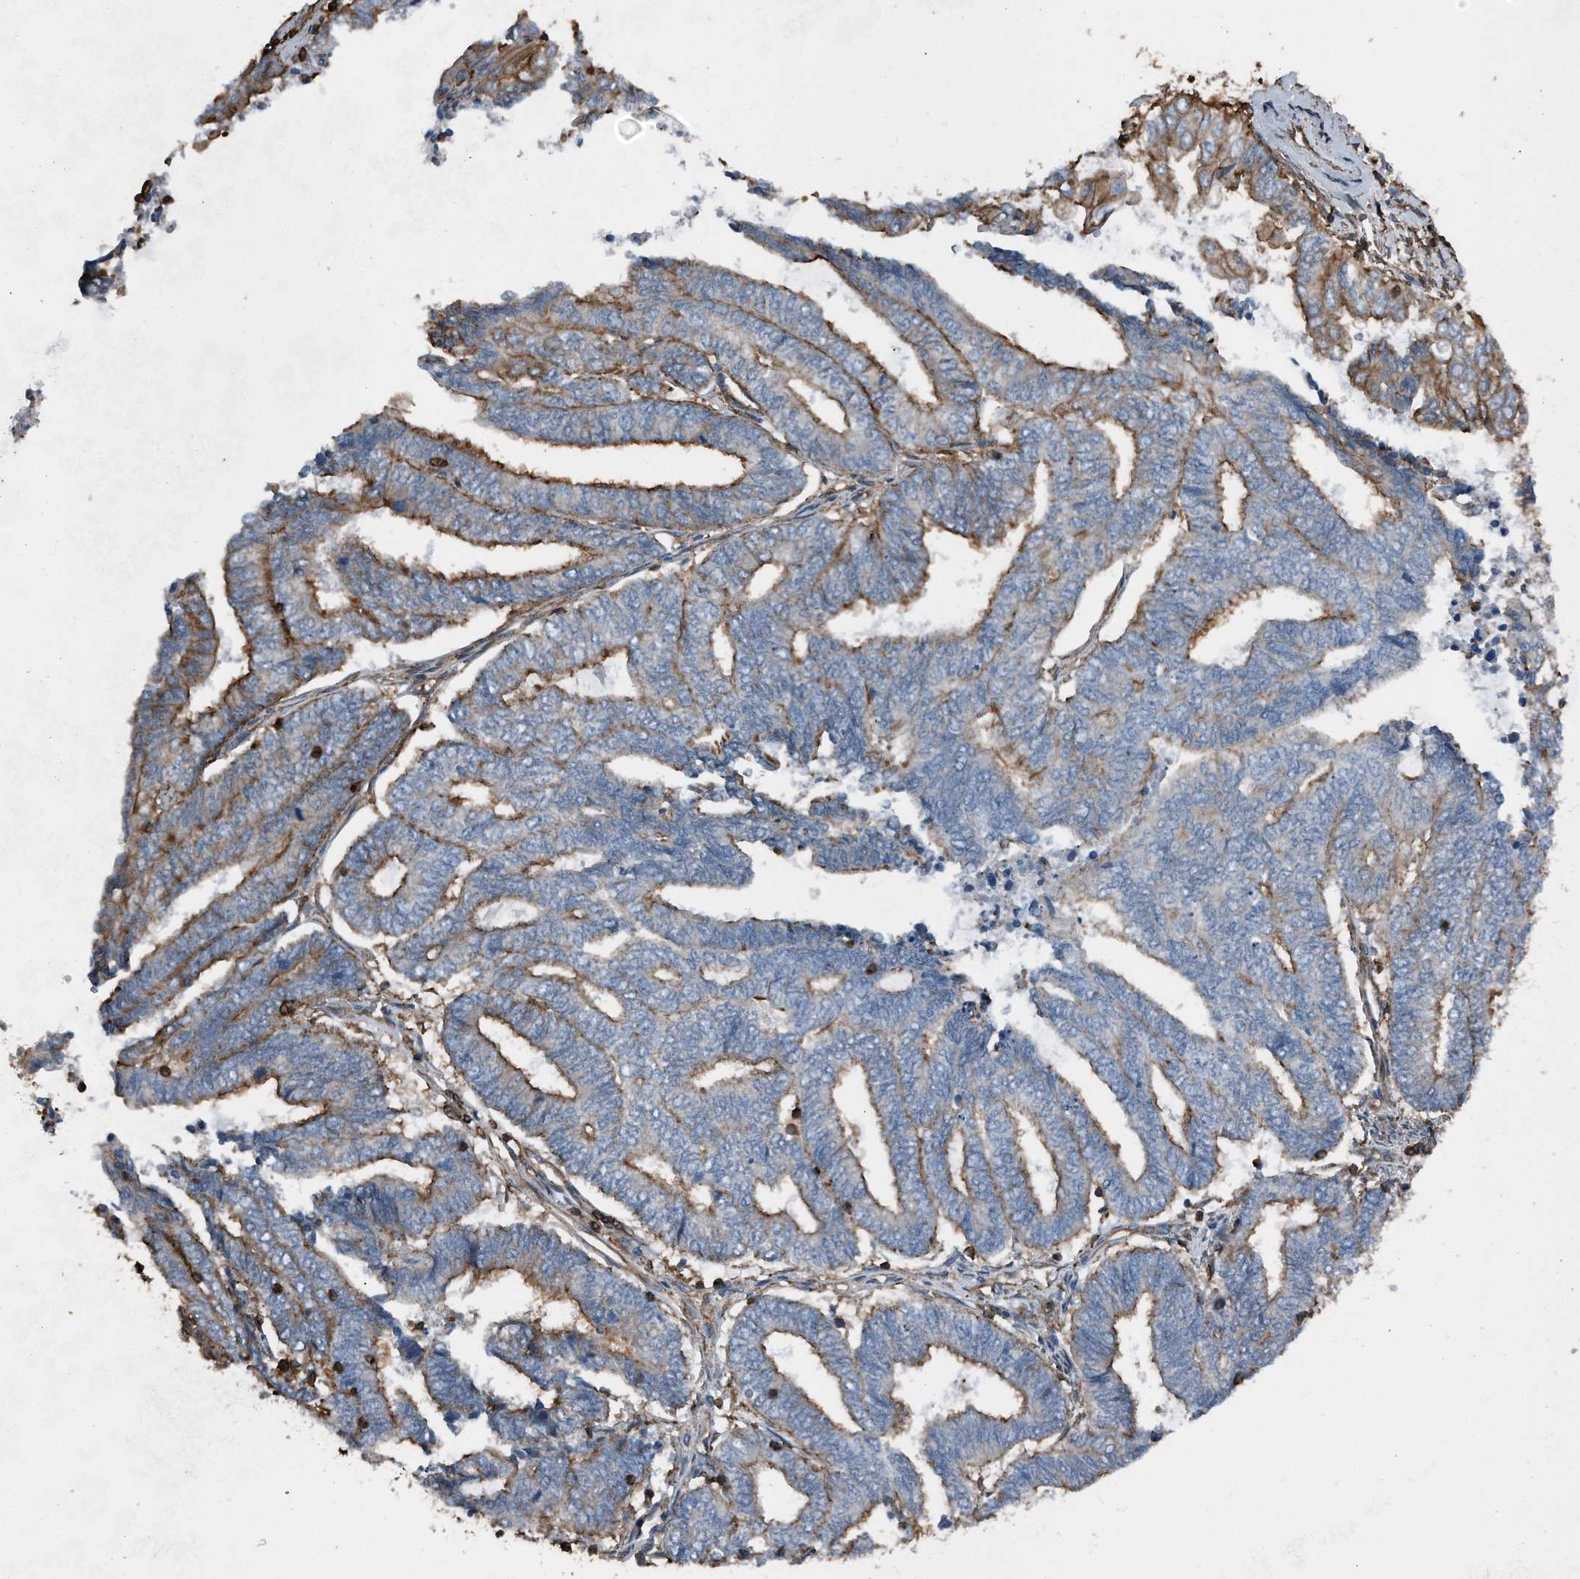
{"staining": {"intensity": "moderate", "quantity": ">75%", "location": "cytoplasmic/membranous"}, "tissue": "endometrial cancer", "cell_type": "Tumor cells", "image_type": "cancer", "snomed": [{"axis": "morphology", "description": "Adenocarcinoma, NOS"}, {"axis": "topography", "description": "Uterus"}, {"axis": "topography", "description": "Endometrium"}], "caption": "Protein staining shows moderate cytoplasmic/membranous staining in about >75% of tumor cells in adenocarcinoma (endometrial).", "gene": "RSPO3", "patient": {"sex": "female", "age": 70}}